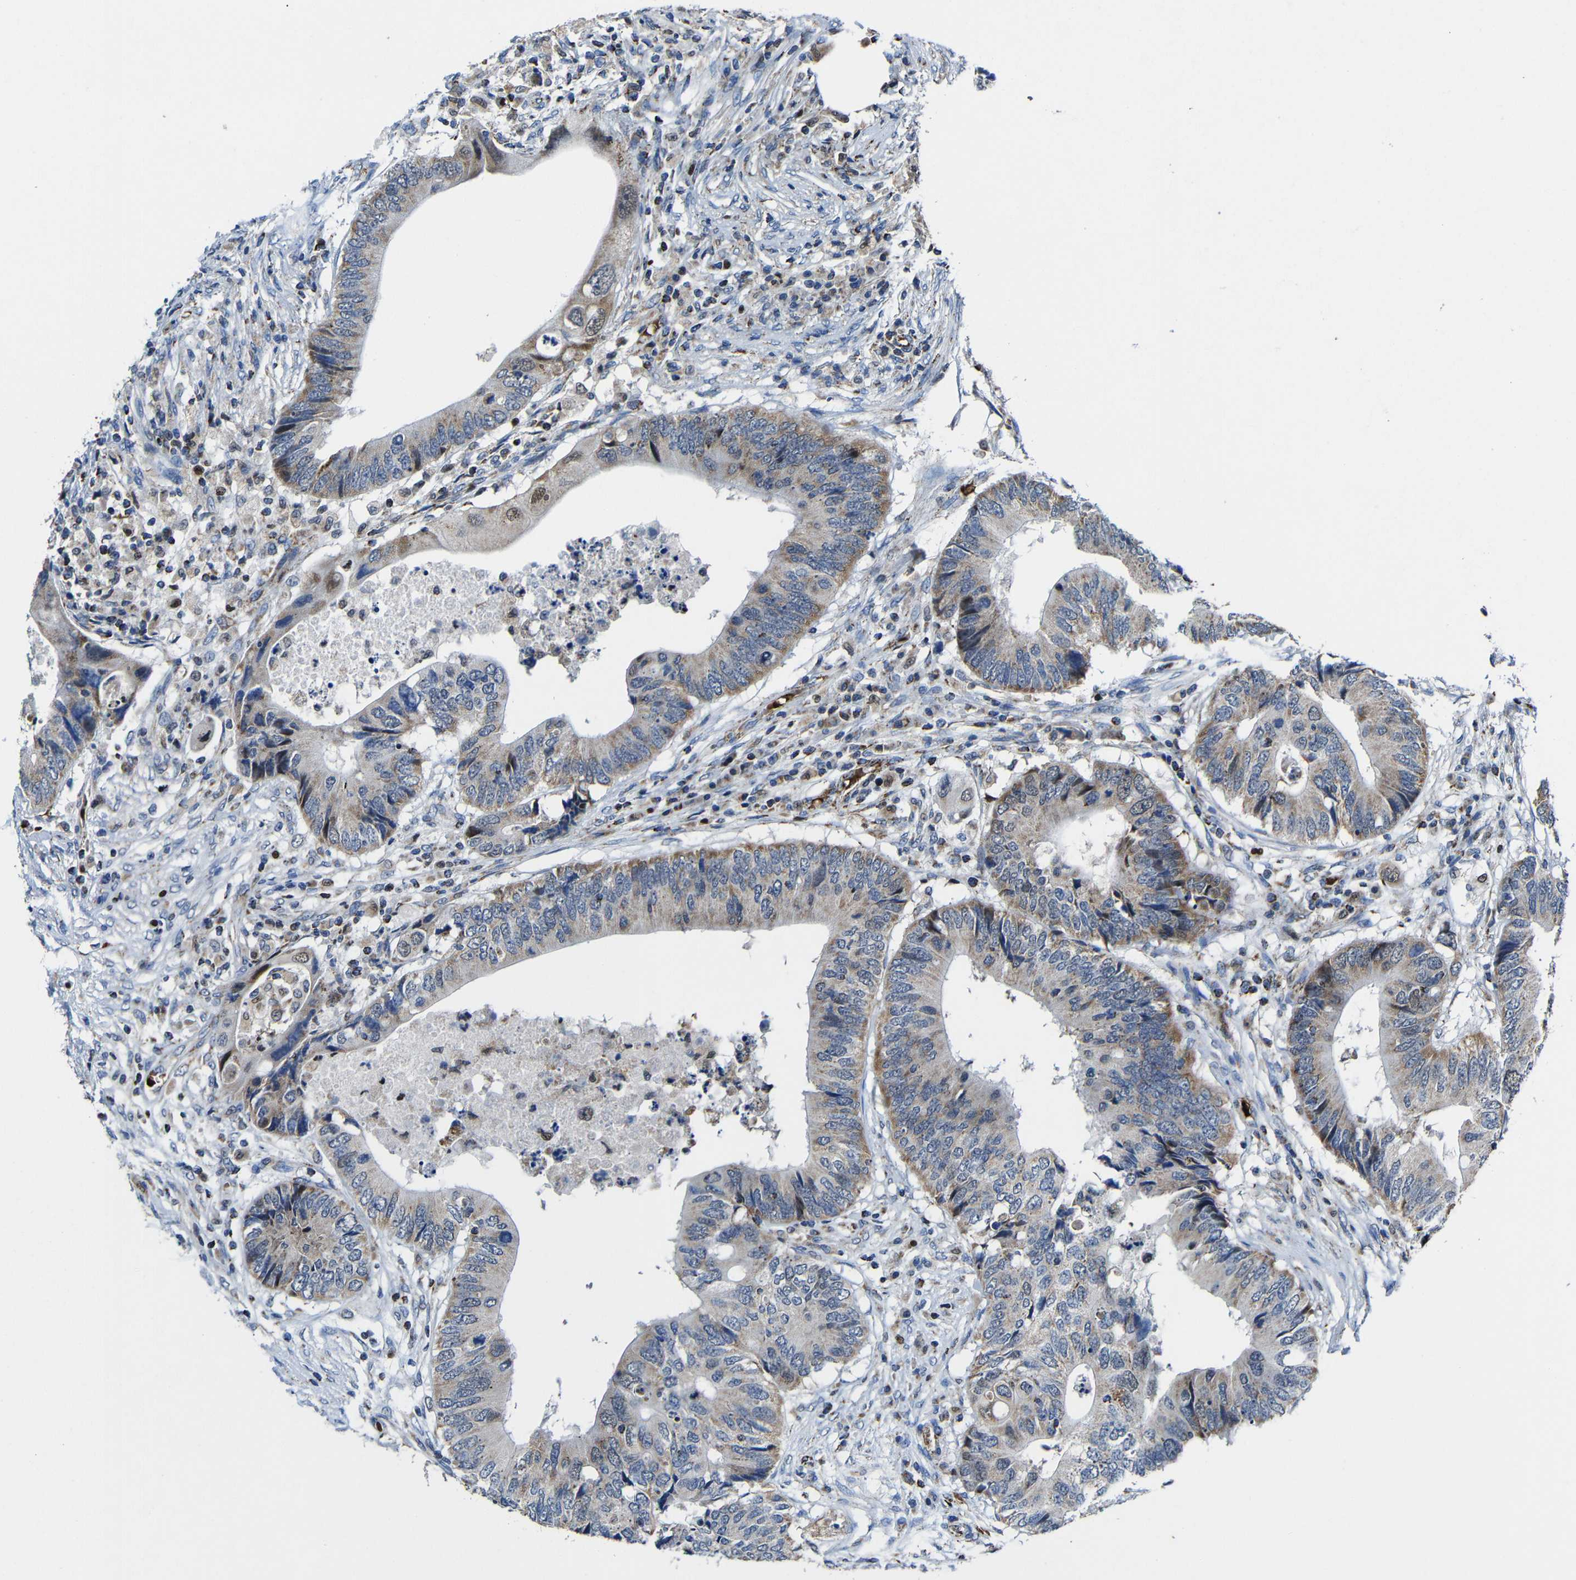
{"staining": {"intensity": "weak", "quantity": "25%-75%", "location": "cytoplasmic/membranous"}, "tissue": "colorectal cancer", "cell_type": "Tumor cells", "image_type": "cancer", "snomed": [{"axis": "morphology", "description": "Adenocarcinoma, NOS"}, {"axis": "topography", "description": "Colon"}], "caption": "Brown immunohistochemical staining in colorectal adenocarcinoma demonstrates weak cytoplasmic/membranous positivity in about 25%-75% of tumor cells. The staining is performed using DAB (3,3'-diaminobenzidine) brown chromogen to label protein expression. The nuclei are counter-stained blue using hematoxylin.", "gene": "CA5B", "patient": {"sex": "male", "age": 71}}